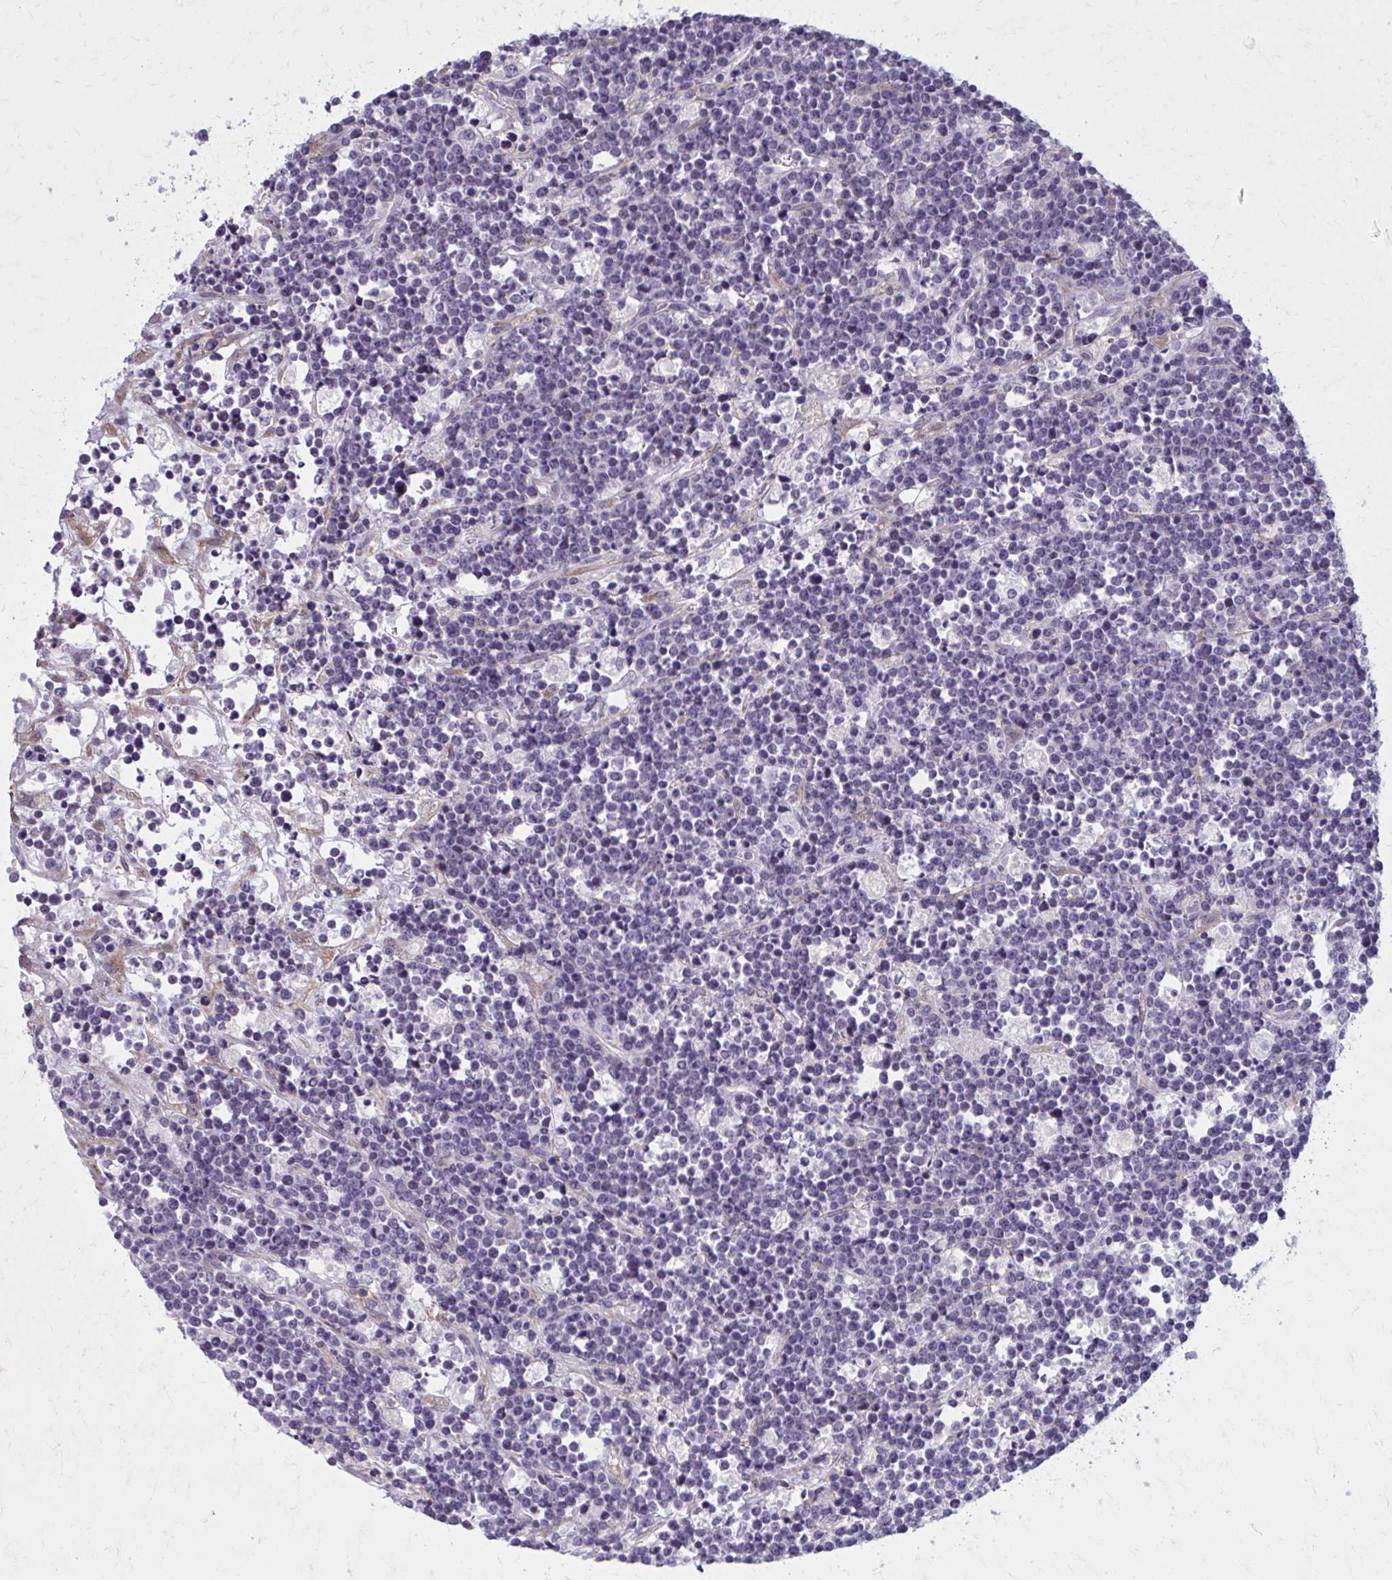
{"staining": {"intensity": "negative", "quantity": "none", "location": "none"}, "tissue": "lymphoma", "cell_type": "Tumor cells", "image_type": "cancer", "snomed": [{"axis": "morphology", "description": "Malignant lymphoma, non-Hodgkin's type, High grade"}, {"axis": "topography", "description": "Ovary"}], "caption": "Histopathology image shows no significant protein staining in tumor cells of lymphoma.", "gene": "NUMBL", "patient": {"sex": "female", "age": 56}}